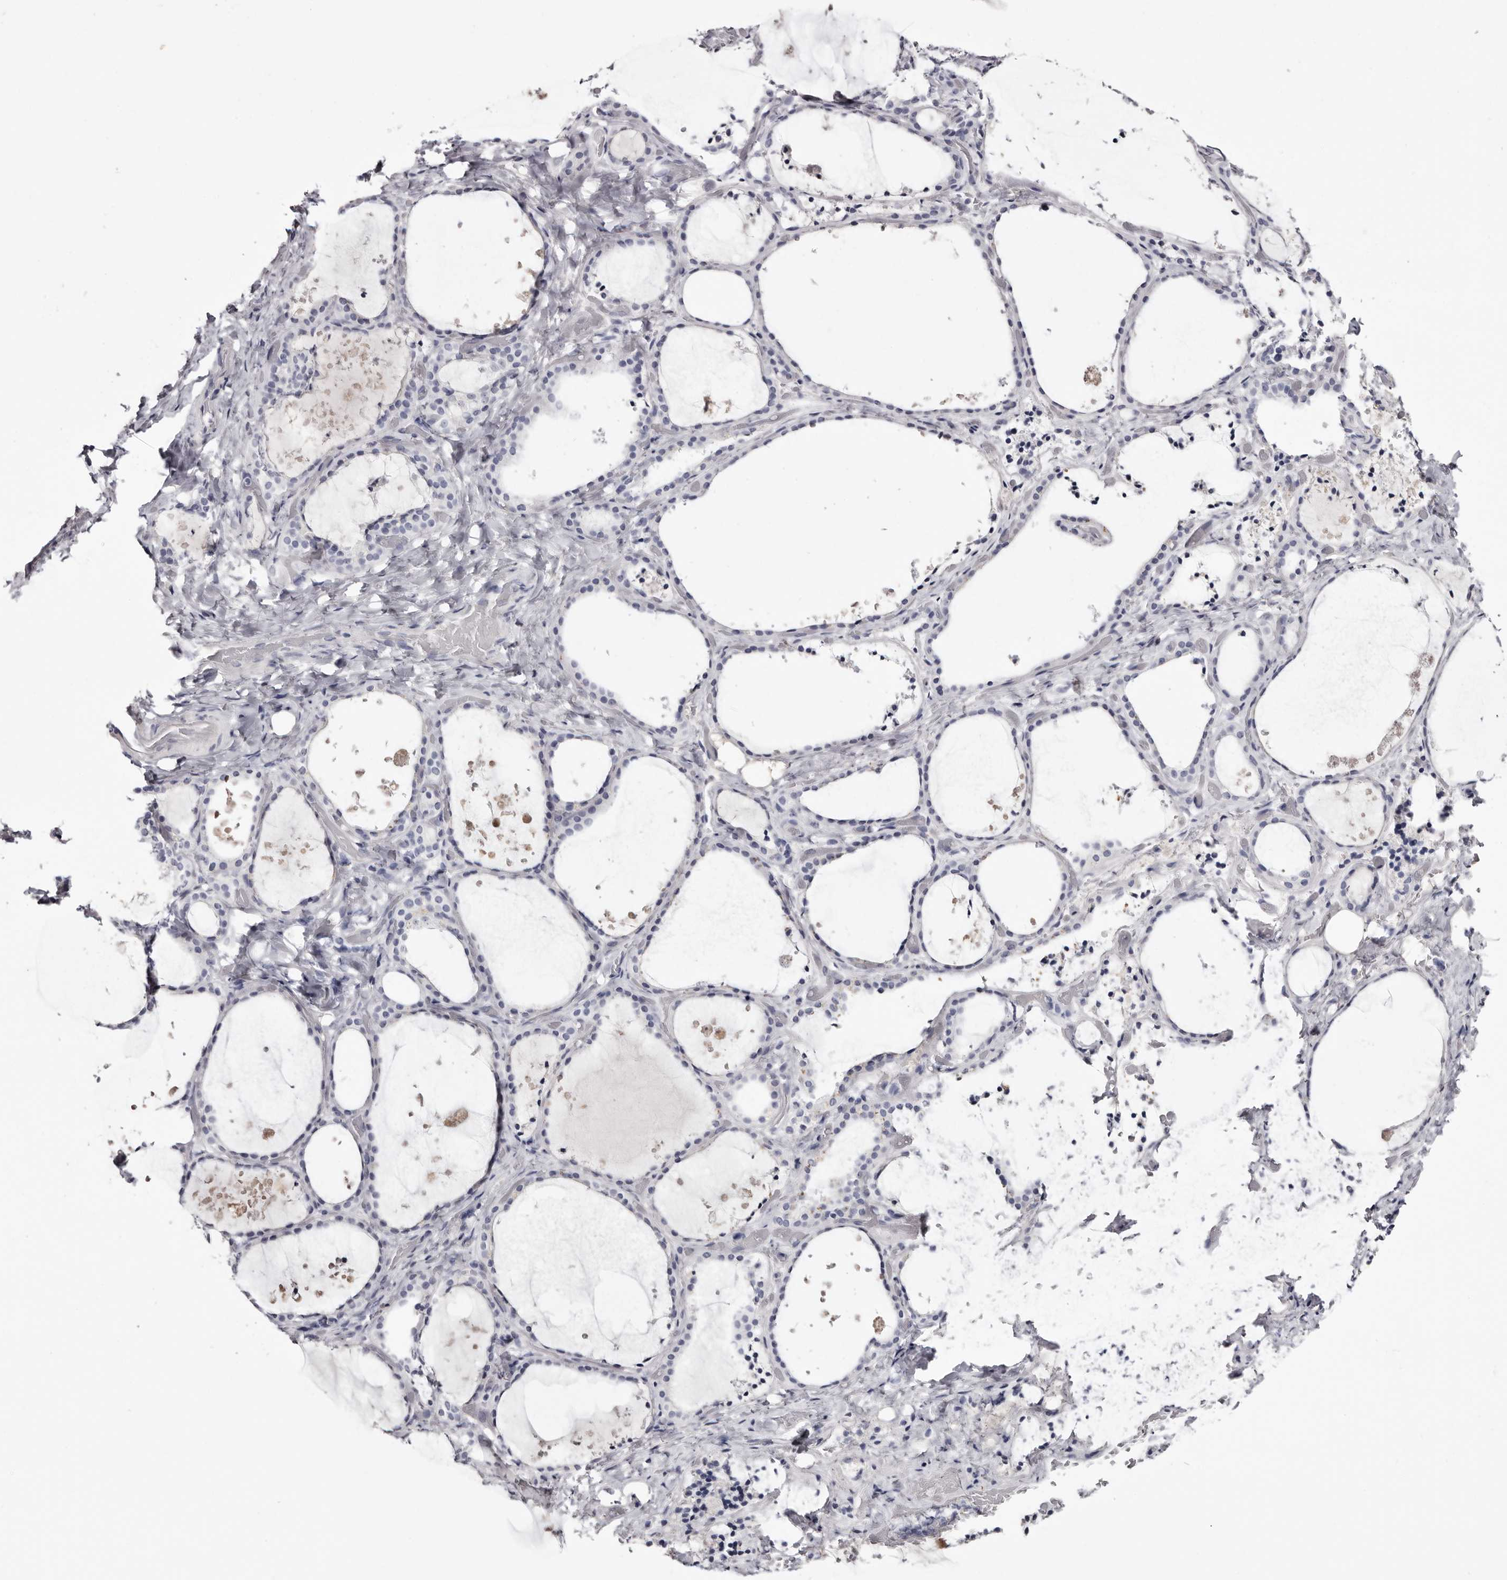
{"staining": {"intensity": "negative", "quantity": "none", "location": "none"}, "tissue": "thyroid gland", "cell_type": "Glandular cells", "image_type": "normal", "snomed": [{"axis": "morphology", "description": "Normal tissue, NOS"}, {"axis": "topography", "description": "Thyroid gland"}], "caption": "This is an immunohistochemistry (IHC) photomicrograph of unremarkable thyroid gland. There is no expression in glandular cells.", "gene": "CA6", "patient": {"sex": "female", "age": 44}}